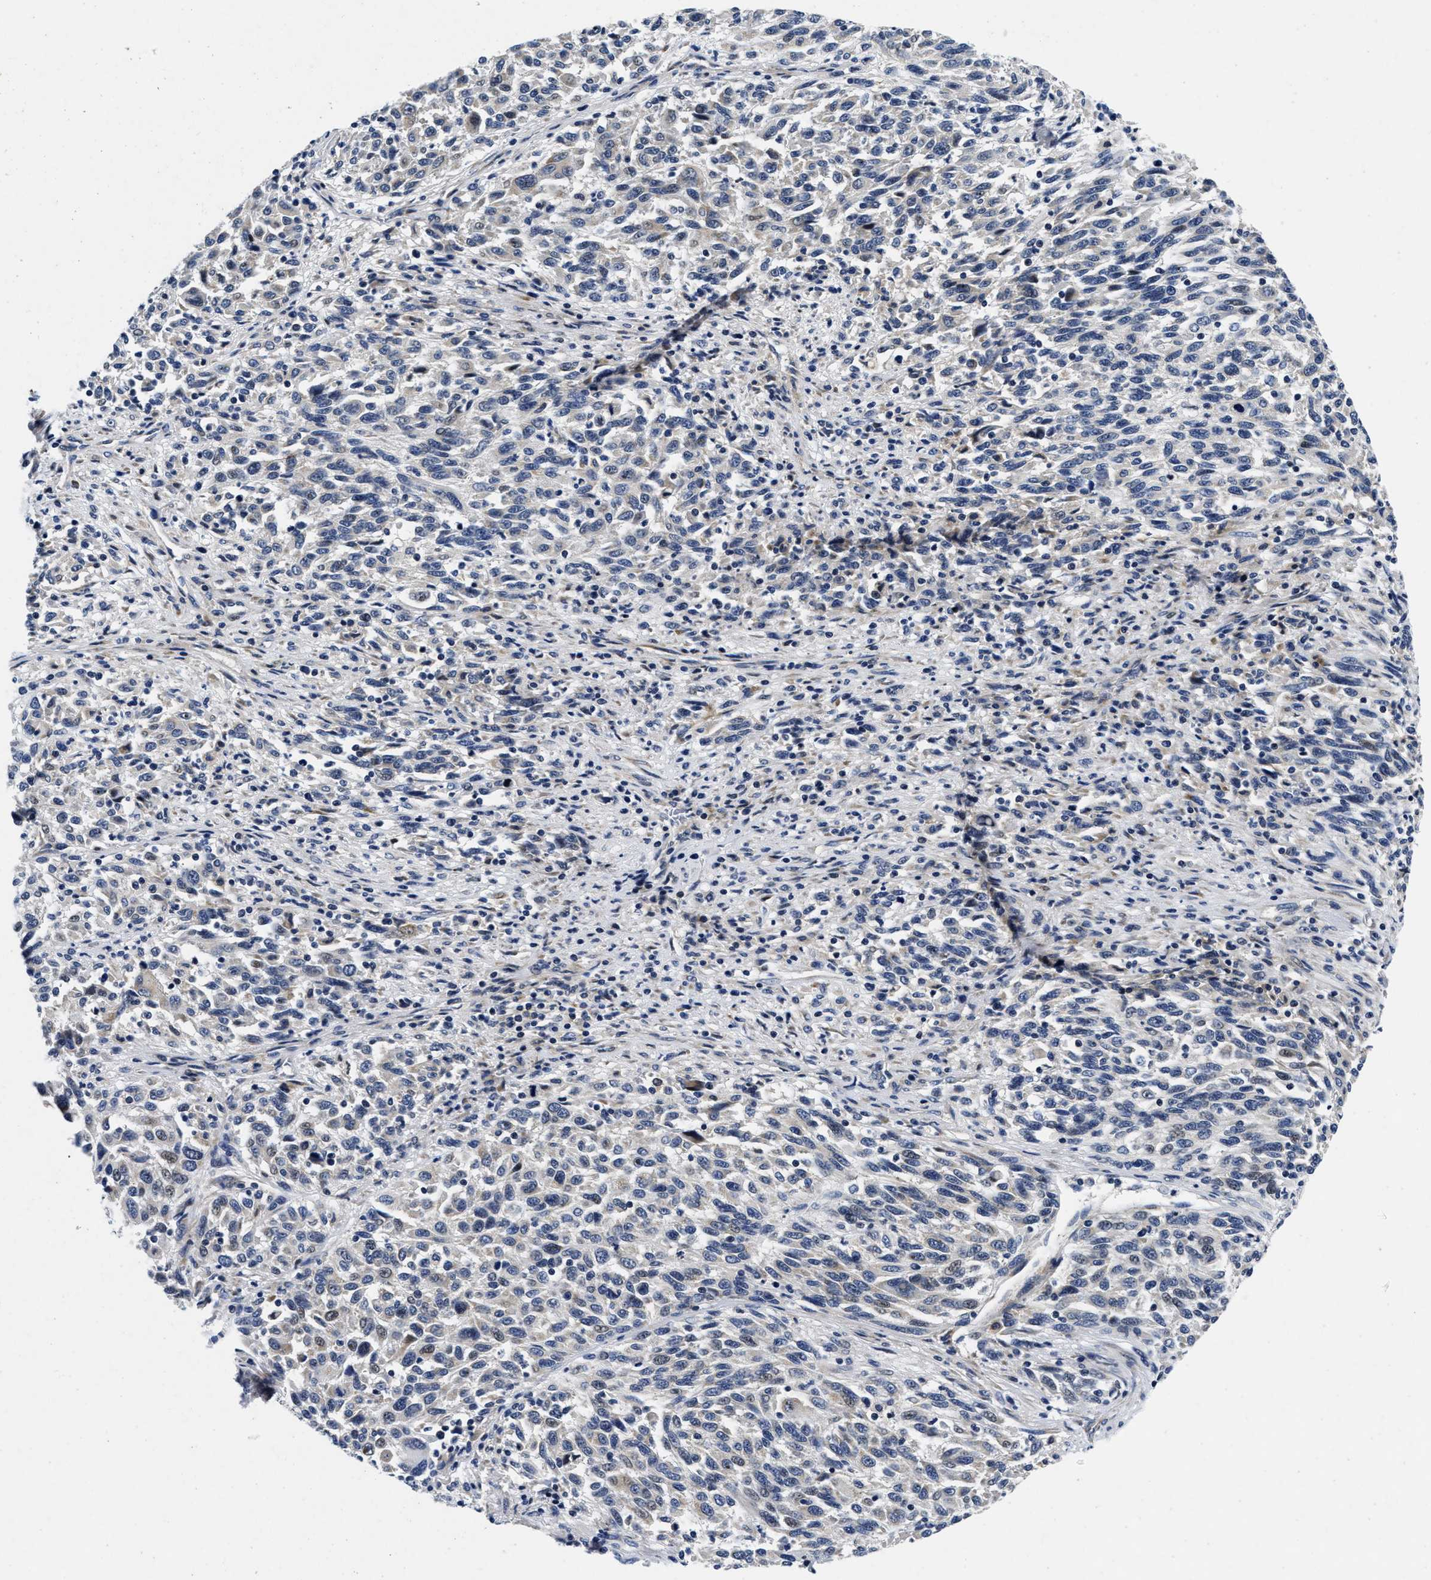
{"staining": {"intensity": "negative", "quantity": "none", "location": "none"}, "tissue": "melanoma", "cell_type": "Tumor cells", "image_type": "cancer", "snomed": [{"axis": "morphology", "description": "Malignant melanoma, Metastatic site"}, {"axis": "topography", "description": "Lymph node"}], "caption": "Malignant melanoma (metastatic site) was stained to show a protein in brown. There is no significant positivity in tumor cells.", "gene": "LAD1", "patient": {"sex": "male", "age": 61}}